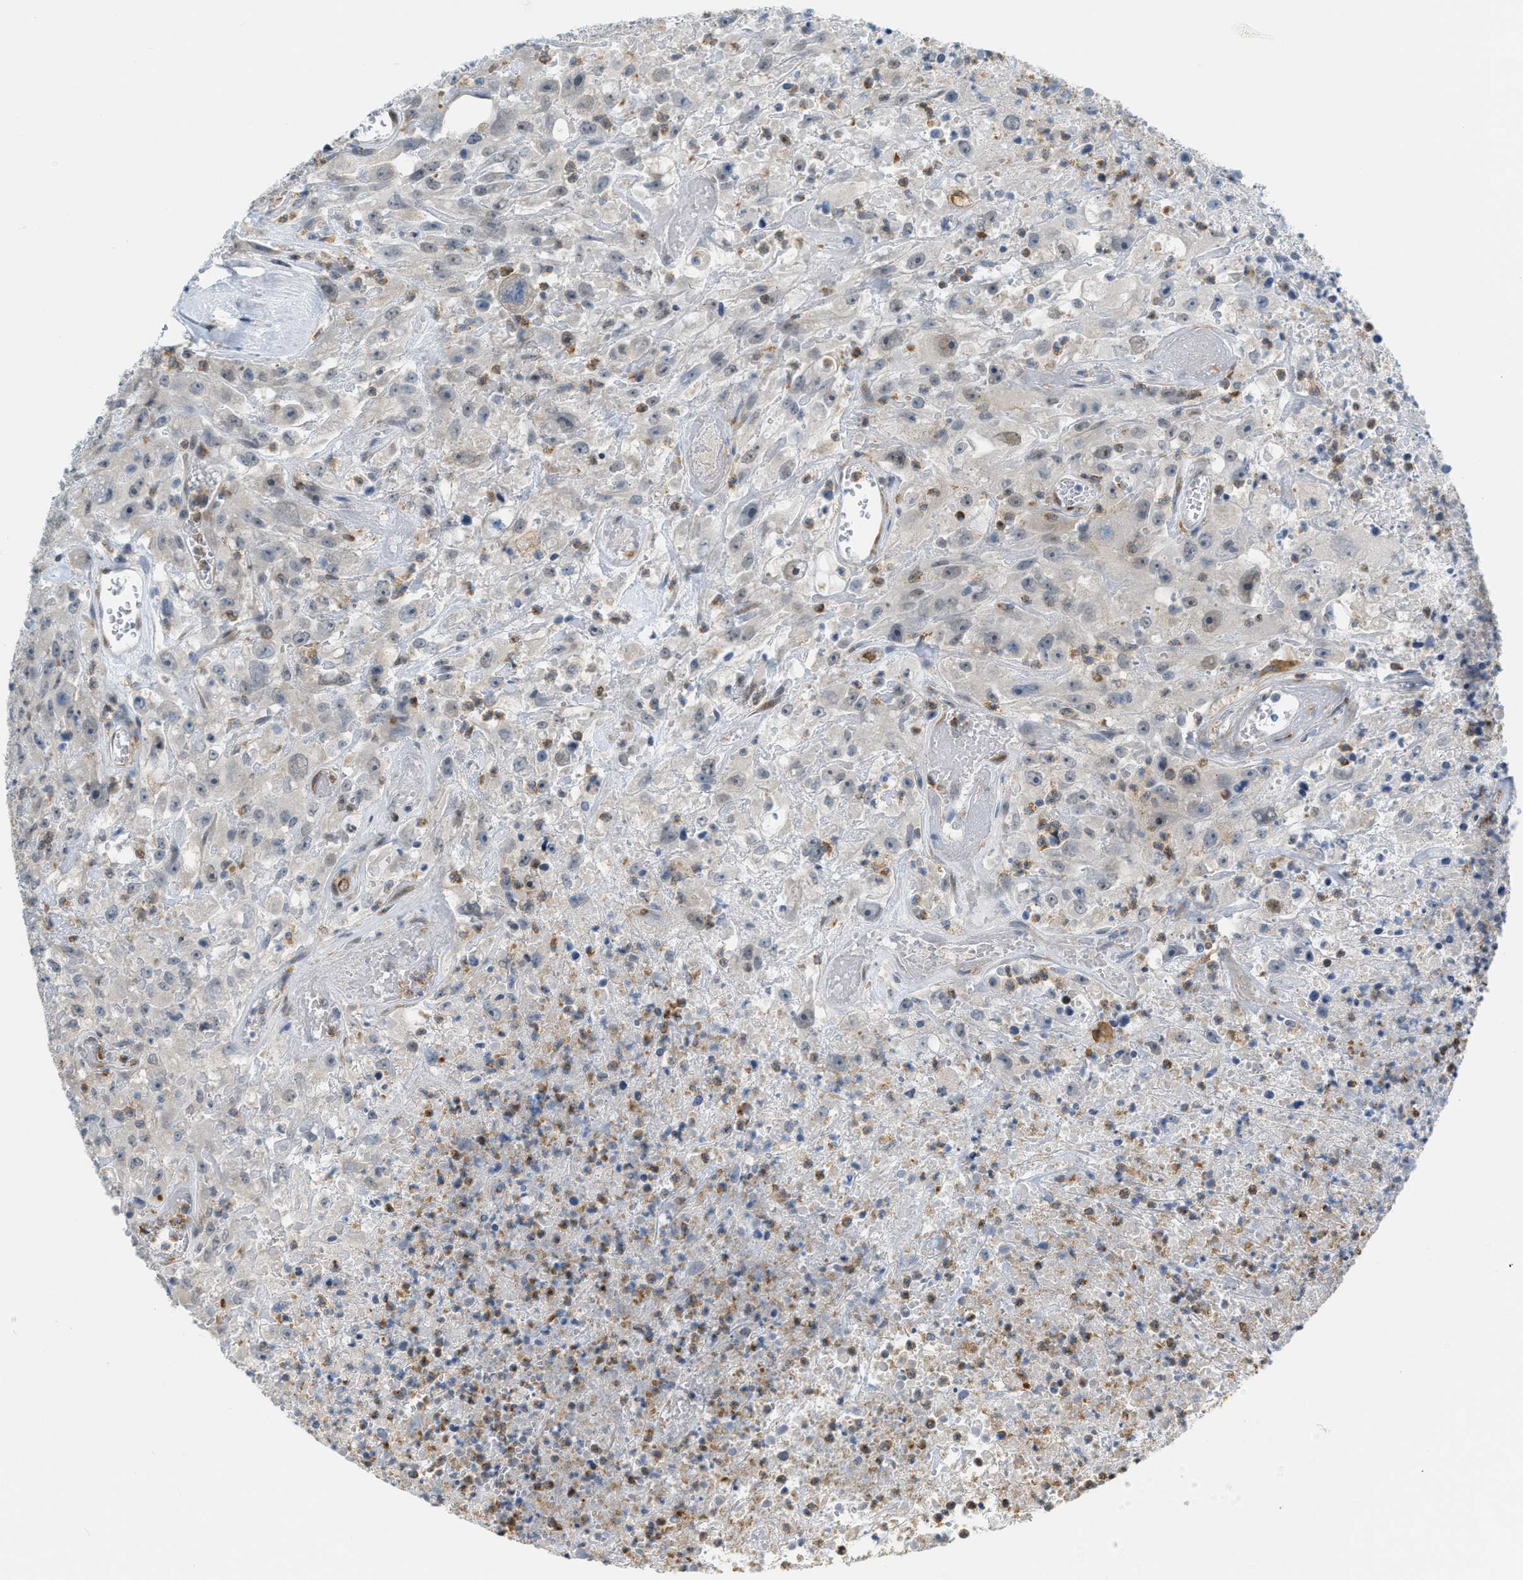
{"staining": {"intensity": "negative", "quantity": "none", "location": "none"}, "tissue": "urothelial cancer", "cell_type": "Tumor cells", "image_type": "cancer", "snomed": [{"axis": "morphology", "description": "Urothelial carcinoma, High grade"}, {"axis": "topography", "description": "Urinary bladder"}], "caption": "This is an IHC histopathology image of human urothelial carcinoma (high-grade). There is no expression in tumor cells.", "gene": "ZNF408", "patient": {"sex": "male", "age": 46}}